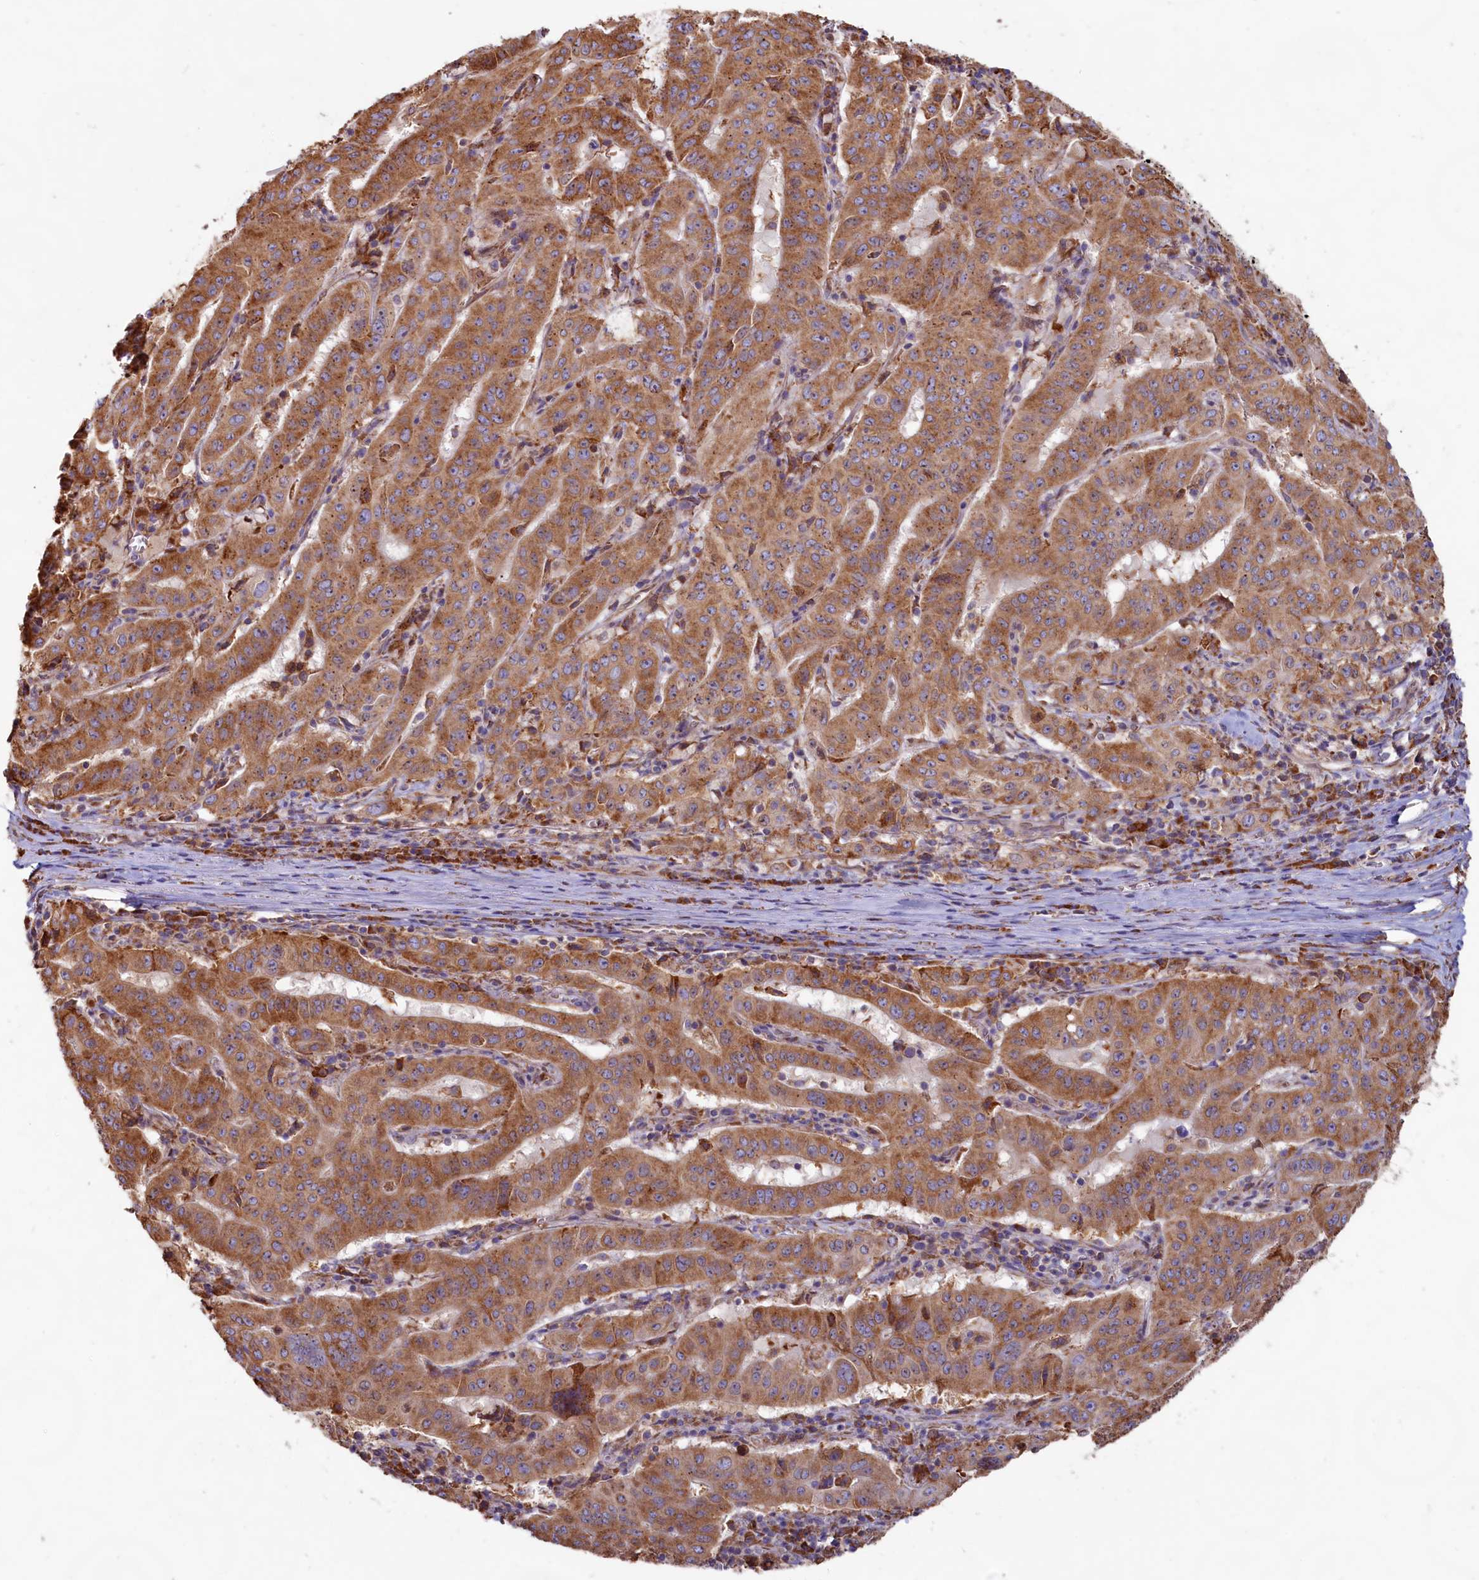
{"staining": {"intensity": "moderate", "quantity": ">75%", "location": "cytoplasmic/membranous"}, "tissue": "pancreatic cancer", "cell_type": "Tumor cells", "image_type": "cancer", "snomed": [{"axis": "morphology", "description": "Adenocarcinoma, NOS"}, {"axis": "topography", "description": "Pancreas"}], "caption": "A brown stain highlights moderate cytoplasmic/membranous expression of a protein in human adenocarcinoma (pancreatic) tumor cells.", "gene": "TBC1D19", "patient": {"sex": "male", "age": 63}}